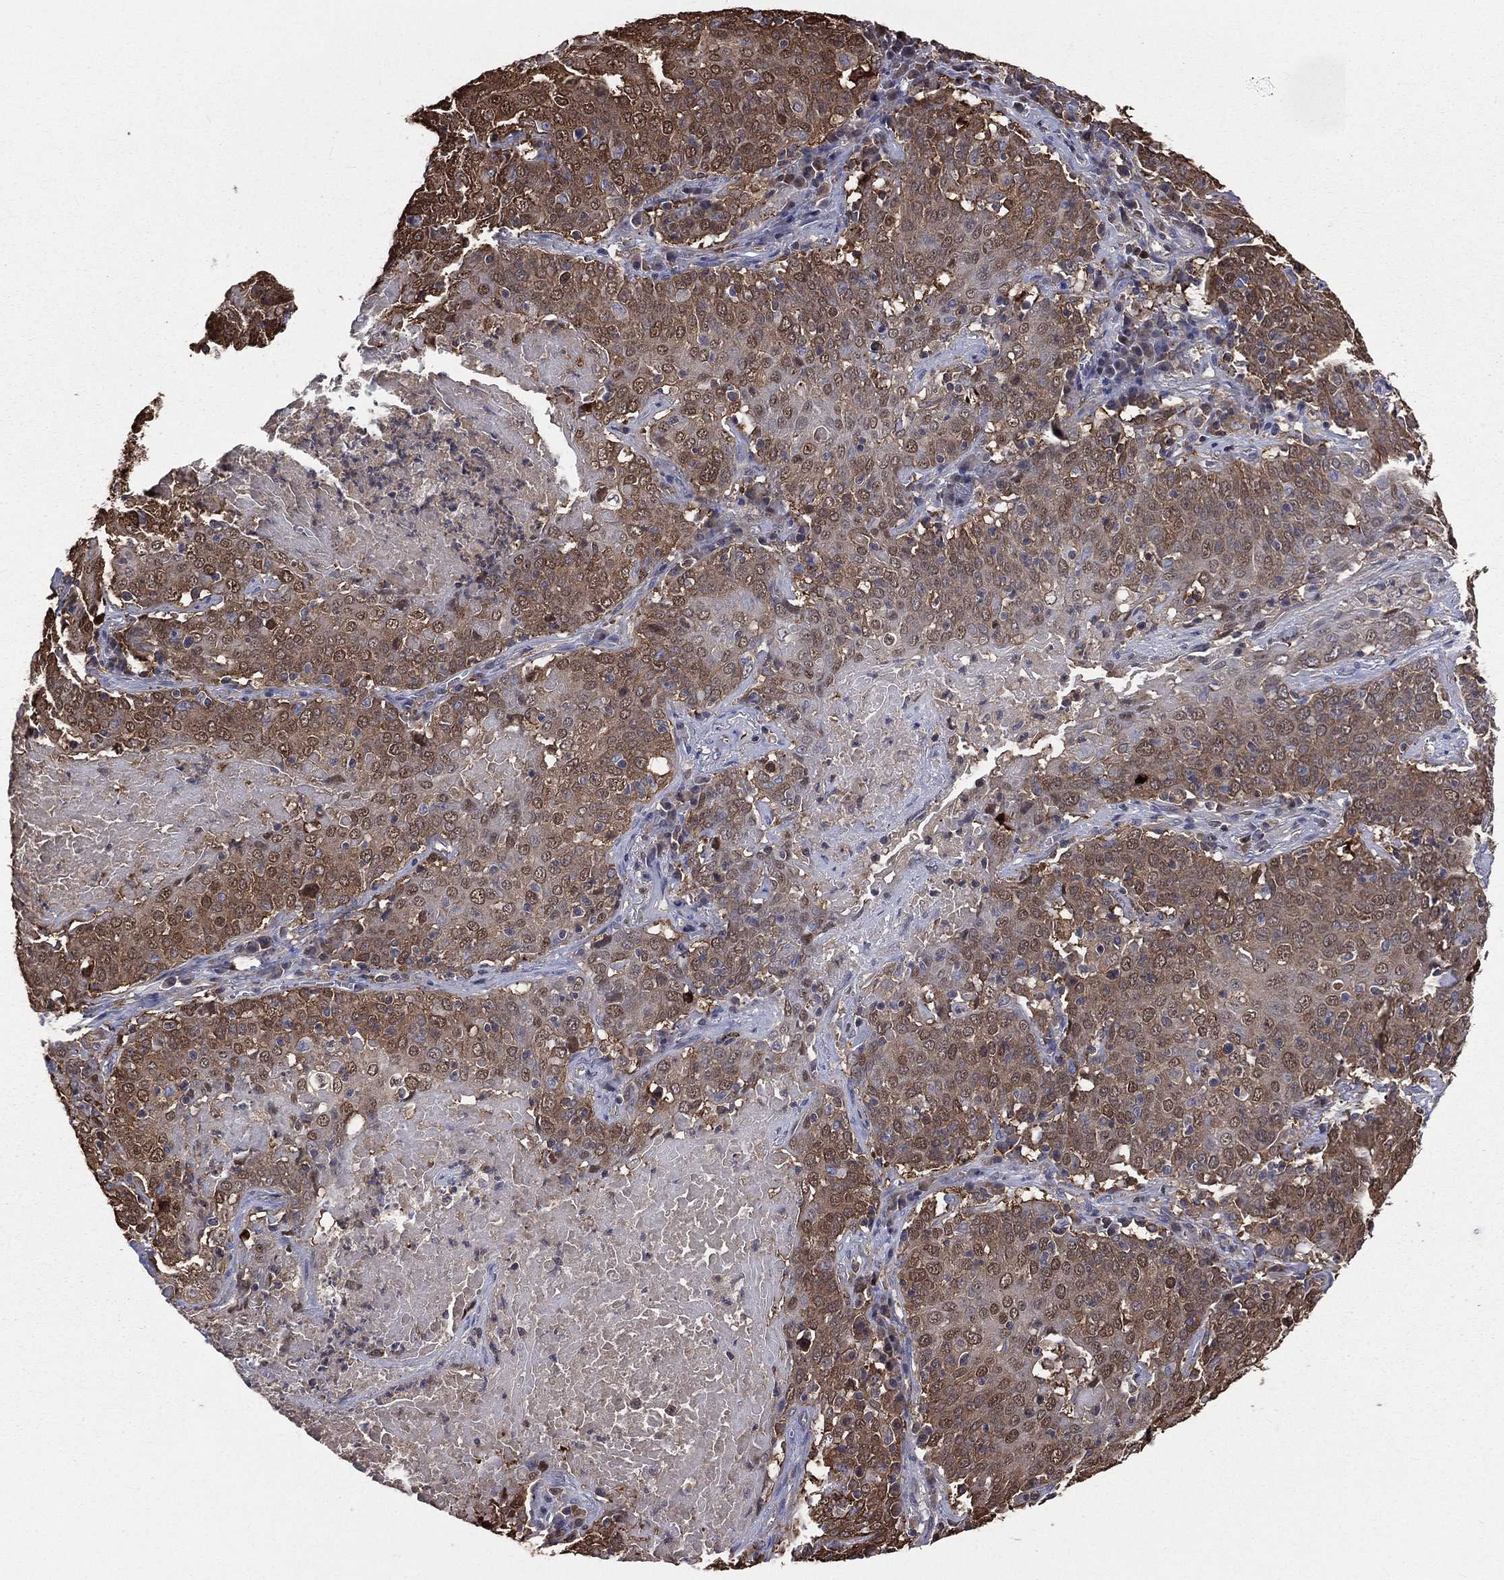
{"staining": {"intensity": "moderate", "quantity": "25%-75%", "location": "cytoplasmic/membranous,nuclear"}, "tissue": "lung cancer", "cell_type": "Tumor cells", "image_type": "cancer", "snomed": [{"axis": "morphology", "description": "Squamous cell carcinoma, NOS"}, {"axis": "topography", "description": "Lung"}], "caption": "Lung cancer stained for a protein shows moderate cytoplasmic/membranous and nuclear positivity in tumor cells.", "gene": "TBC1D2", "patient": {"sex": "male", "age": 82}}